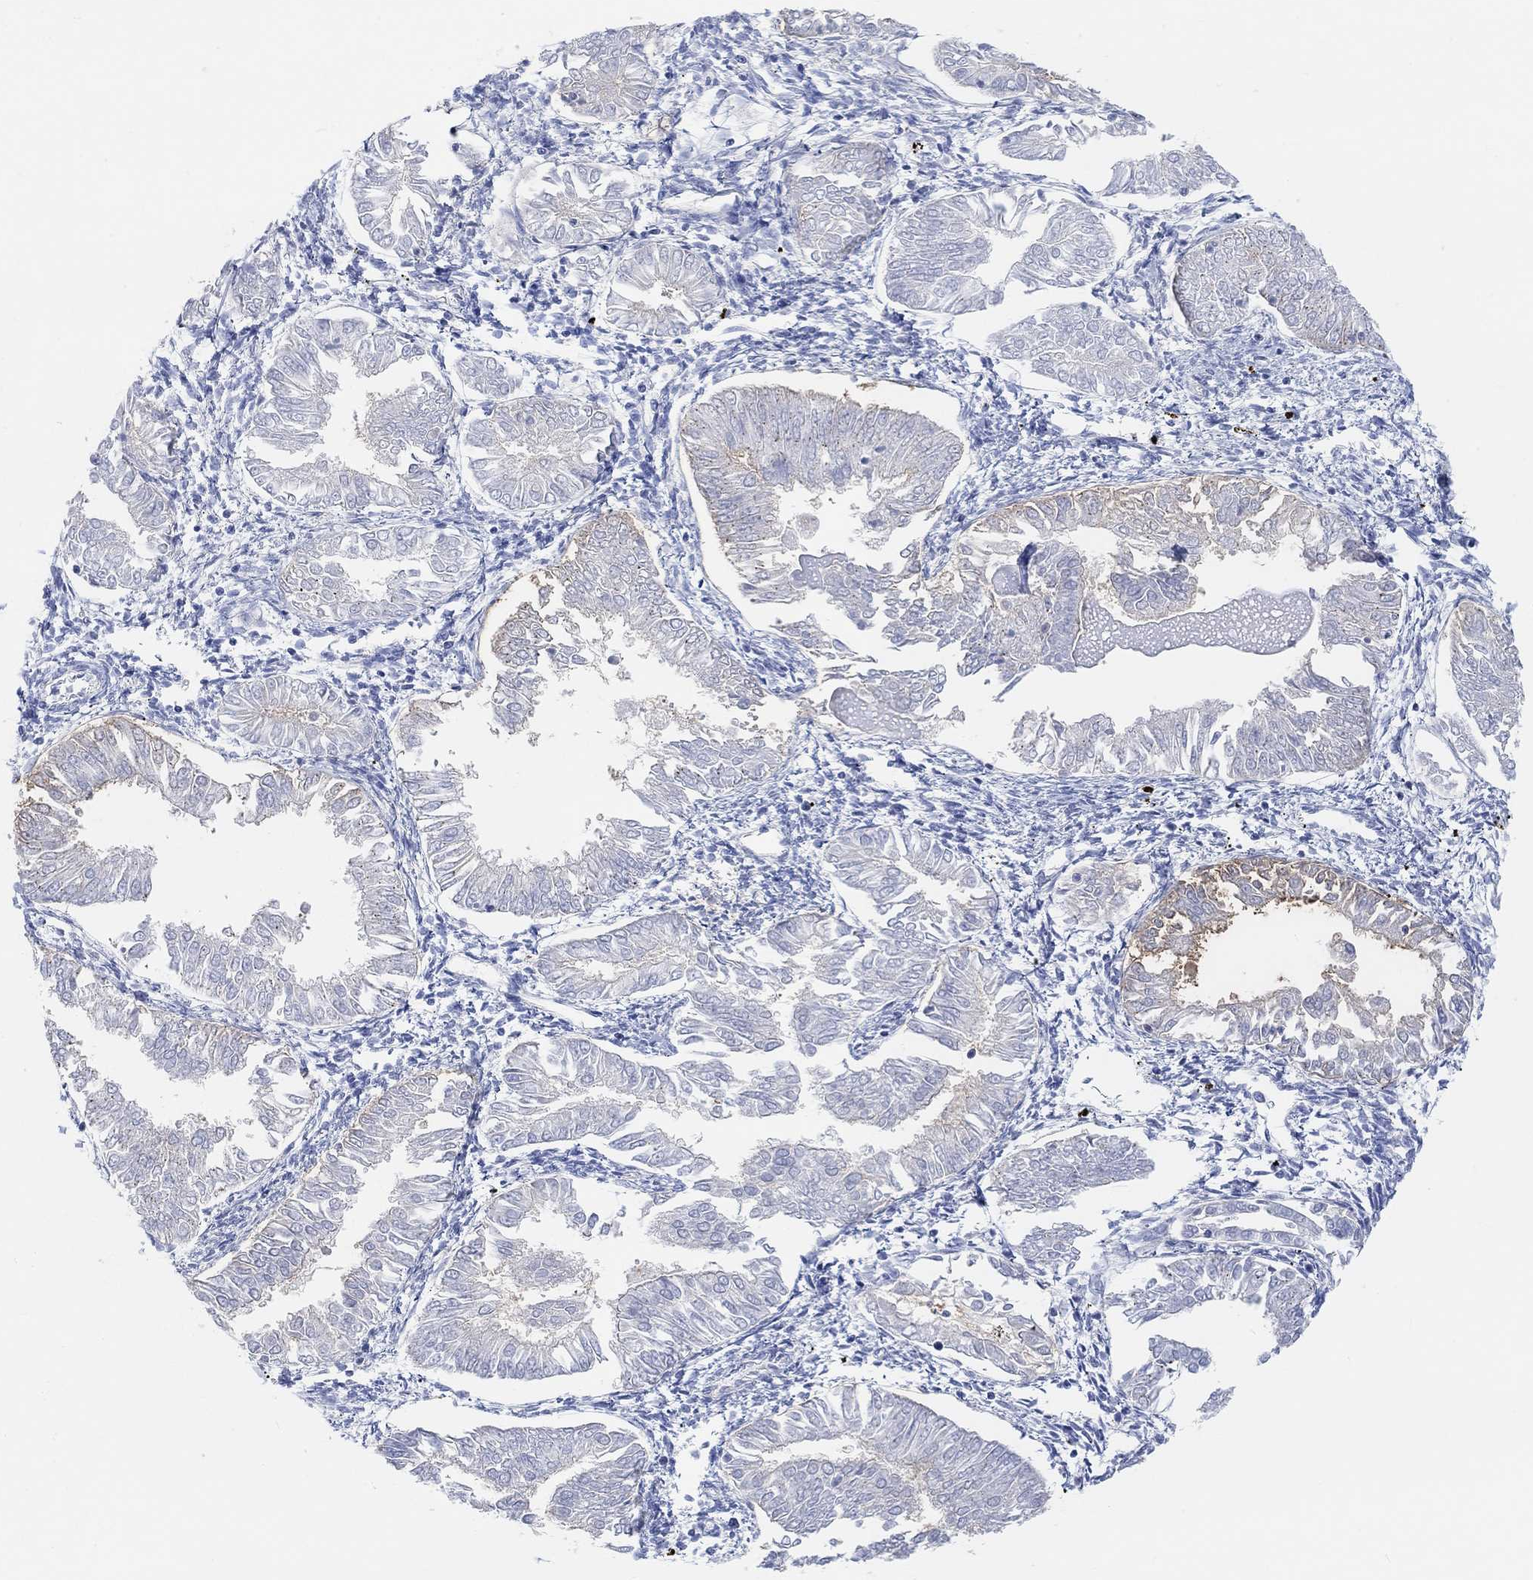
{"staining": {"intensity": "negative", "quantity": "none", "location": "none"}, "tissue": "endometrial cancer", "cell_type": "Tumor cells", "image_type": "cancer", "snomed": [{"axis": "morphology", "description": "Adenocarcinoma, NOS"}, {"axis": "topography", "description": "Endometrium"}], "caption": "Tumor cells show no significant expression in endometrial cancer.", "gene": "MUC1", "patient": {"sex": "female", "age": 53}}